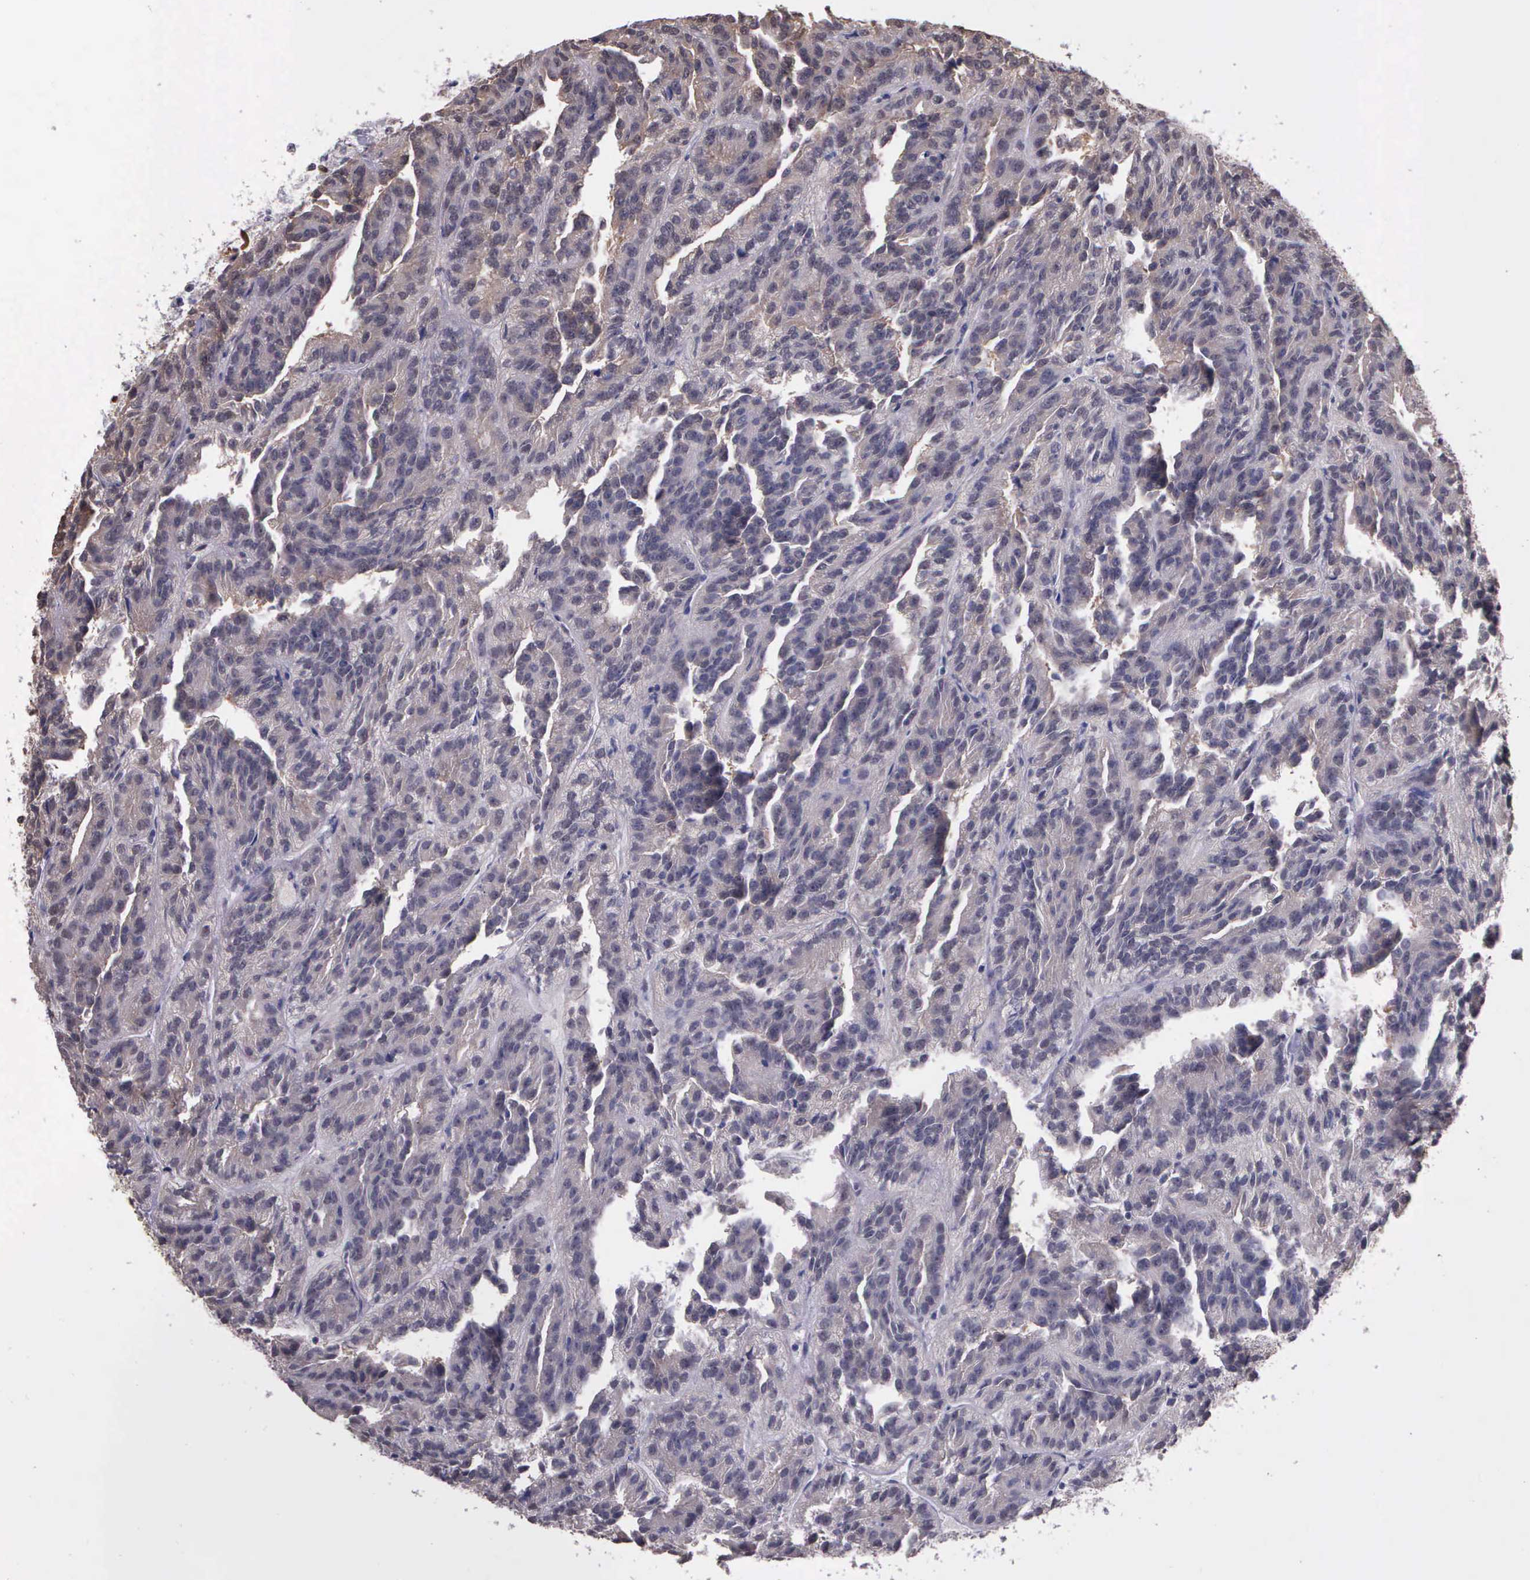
{"staining": {"intensity": "moderate", "quantity": ">75%", "location": "cytoplasmic/membranous,nuclear"}, "tissue": "renal cancer", "cell_type": "Tumor cells", "image_type": "cancer", "snomed": [{"axis": "morphology", "description": "Adenocarcinoma, NOS"}, {"axis": "topography", "description": "Kidney"}], "caption": "Human renal adenocarcinoma stained with a brown dye demonstrates moderate cytoplasmic/membranous and nuclear positive expression in about >75% of tumor cells.", "gene": "PSMC1", "patient": {"sex": "male", "age": 46}}